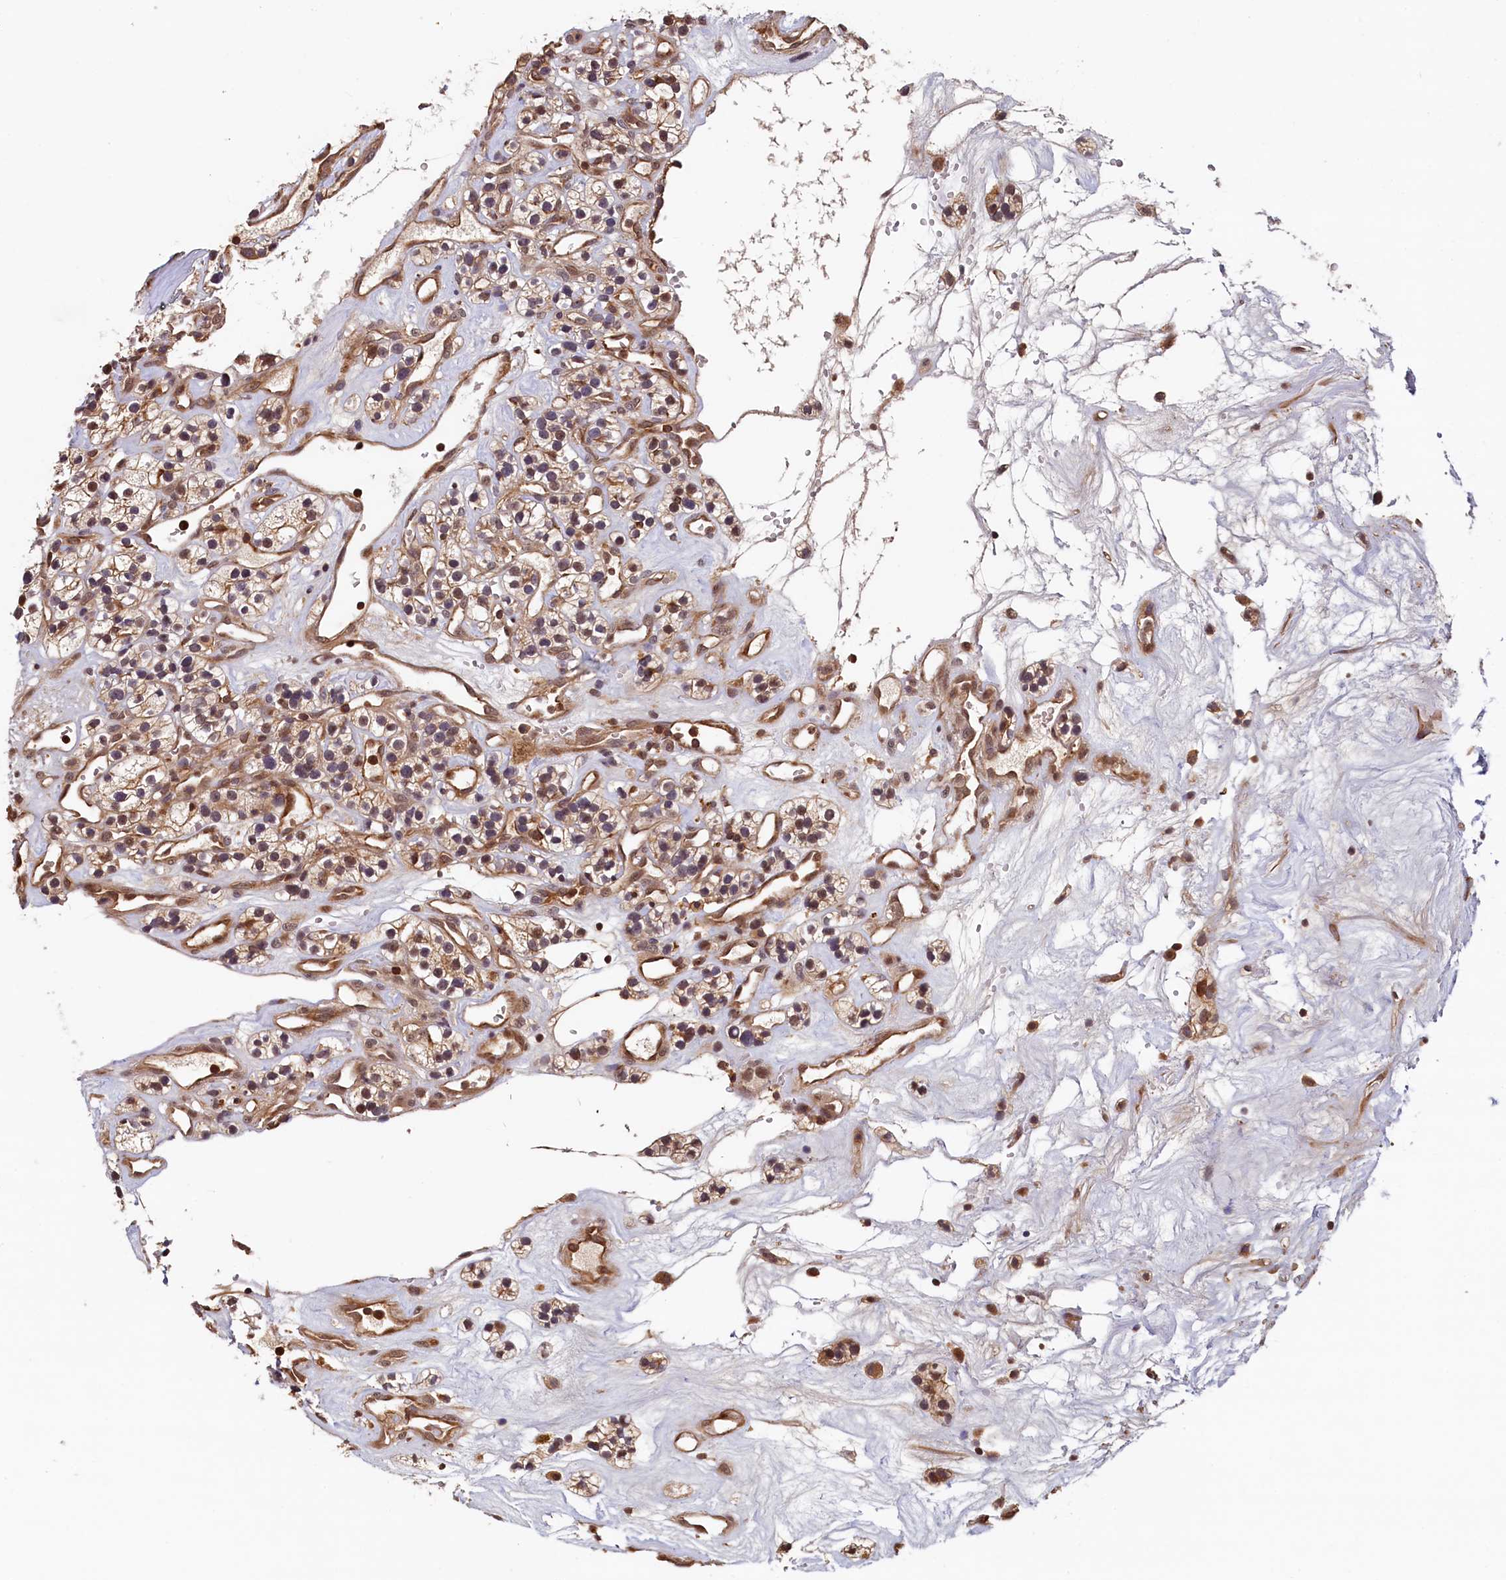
{"staining": {"intensity": "weak", "quantity": ">75%", "location": "cytoplasmic/membranous,nuclear"}, "tissue": "renal cancer", "cell_type": "Tumor cells", "image_type": "cancer", "snomed": [{"axis": "morphology", "description": "Adenocarcinoma, NOS"}, {"axis": "topography", "description": "Kidney"}], "caption": "Human renal adenocarcinoma stained with a brown dye demonstrates weak cytoplasmic/membranous and nuclear positive expression in approximately >75% of tumor cells.", "gene": "DUOXA1", "patient": {"sex": "female", "age": 57}}